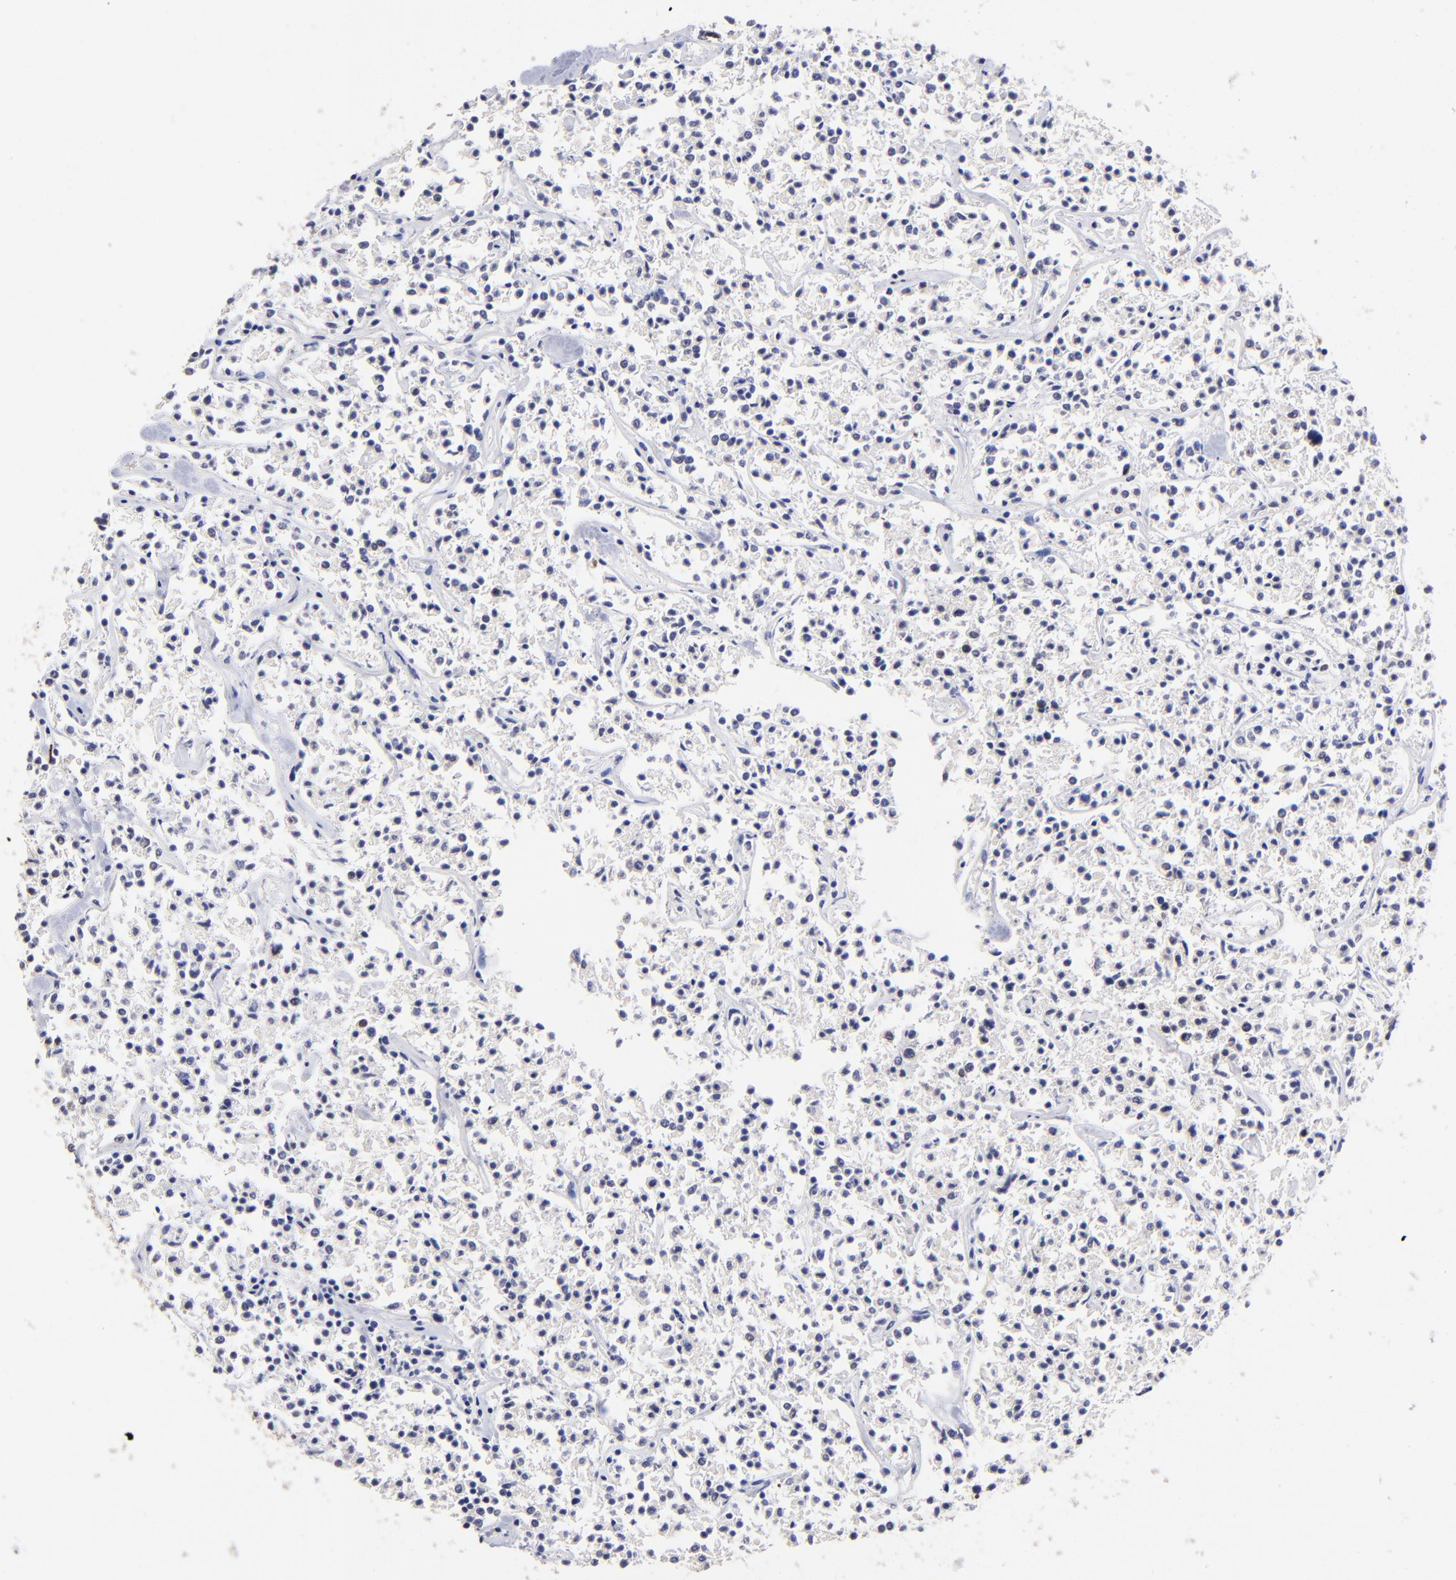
{"staining": {"intensity": "weak", "quantity": "<25%", "location": "nuclear"}, "tissue": "lymphoma", "cell_type": "Tumor cells", "image_type": "cancer", "snomed": [{"axis": "morphology", "description": "Malignant lymphoma, non-Hodgkin's type, Low grade"}, {"axis": "topography", "description": "Small intestine"}], "caption": "High power microscopy image of an IHC histopathology image of malignant lymphoma, non-Hodgkin's type (low-grade), revealing no significant positivity in tumor cells.", "gene": "DNMT1", "patient": {"sex": "female", "age": 59}}